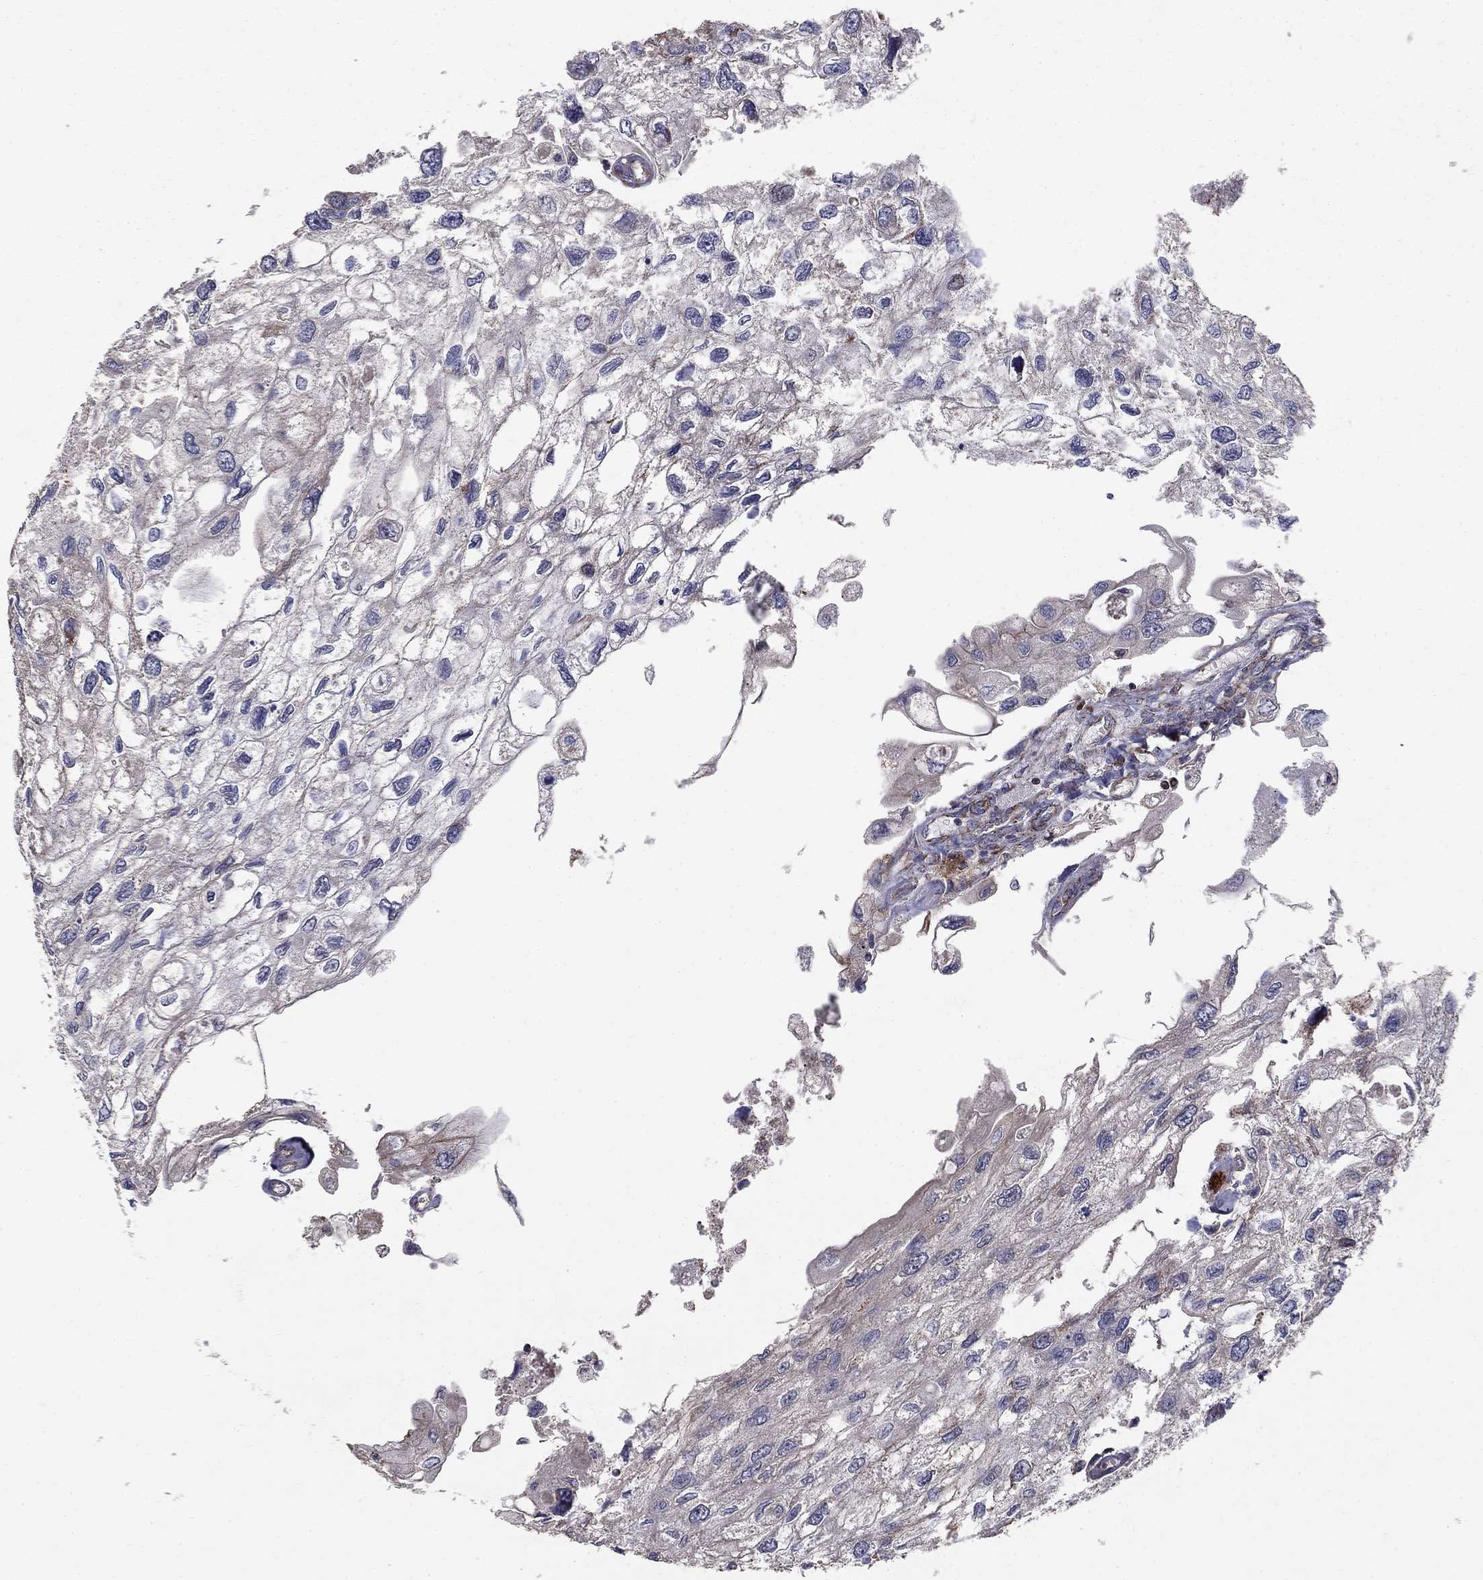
{"staining": {"intensity": "weak", "quantity": "<25%", "location": "cytoplasmic/membranous"}, "tissue": "urothelial cancer", "cell_type": "Tumor cells", "image_type": "cancer", "snomed": [{"axis": "morphology", "description": "Urothelial carcinoma, High grade"}, {"axis": "topography", "description": "Urinary bladder"}], "caption": "Immunohistochemistry of human urothelial carcinoma (high-grade) shows no expression in tumor cells.", "gene": "NDUFS8", "patient": {"sex": "male", "age": 59}}